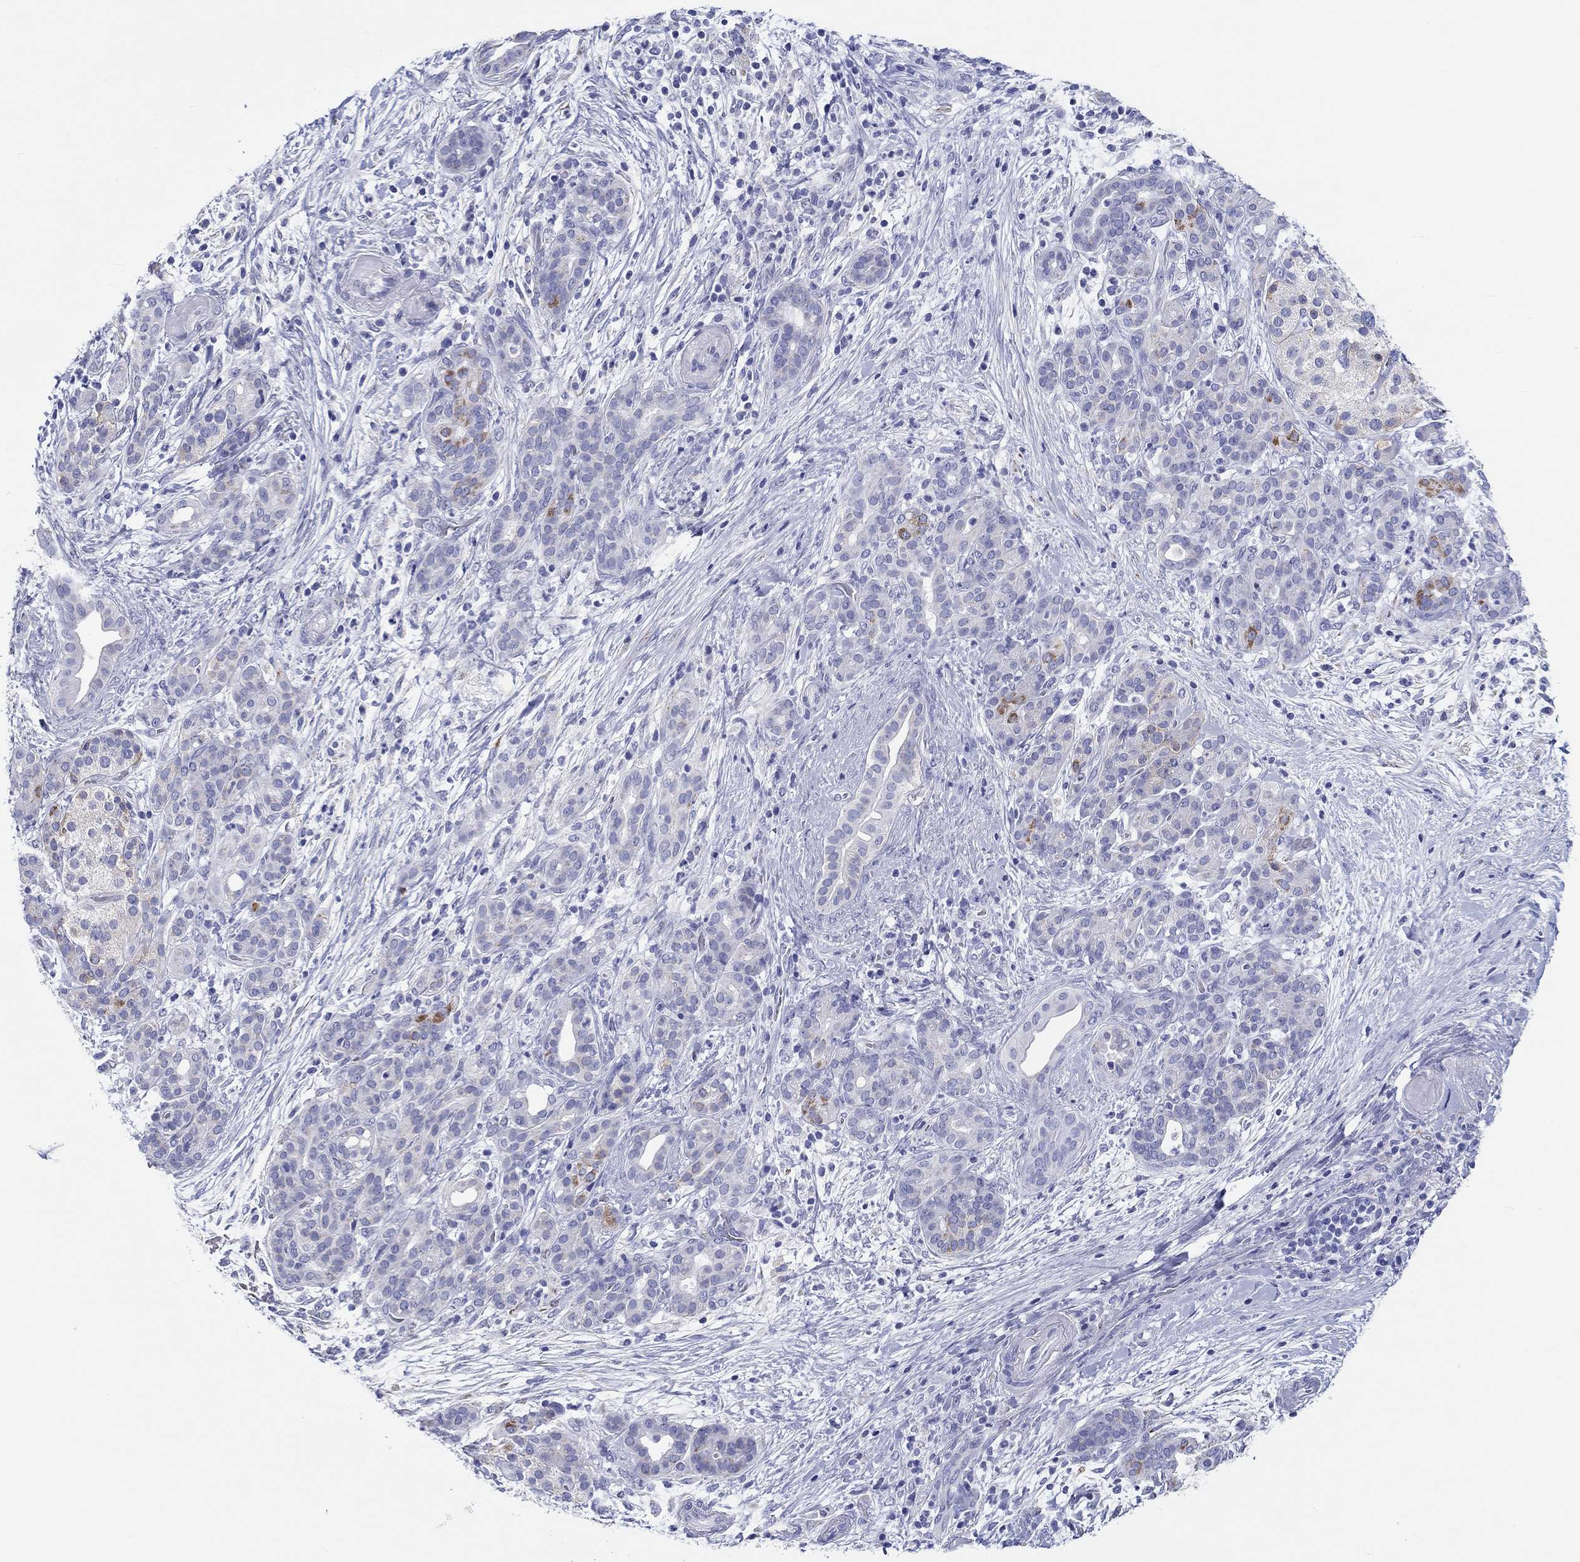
{"staining": {"intensity": "moderate", "quantity": "<25%", "location": "cytoplasmic/membranous"}, "tissue": "pancreatic cancer", "cell_type": "Tumor cells", "image_type": "cancer", "snomed": [{"axis": "morphology", "description": "Adenocarcinoma, NOS"}, {"axis": "topography", "description": "Pancreas"}], "caption": "Brown immunohistochemical staining in human pancreatic cancer demonstrates moderate cytoplasmic/membranous expression in approximately <25% of tumor cells. Ihc stains the protein in brown and the nuclei are stained blue.", "gene": "H1-1", "patient": {"sex": "male", "age": 44}}